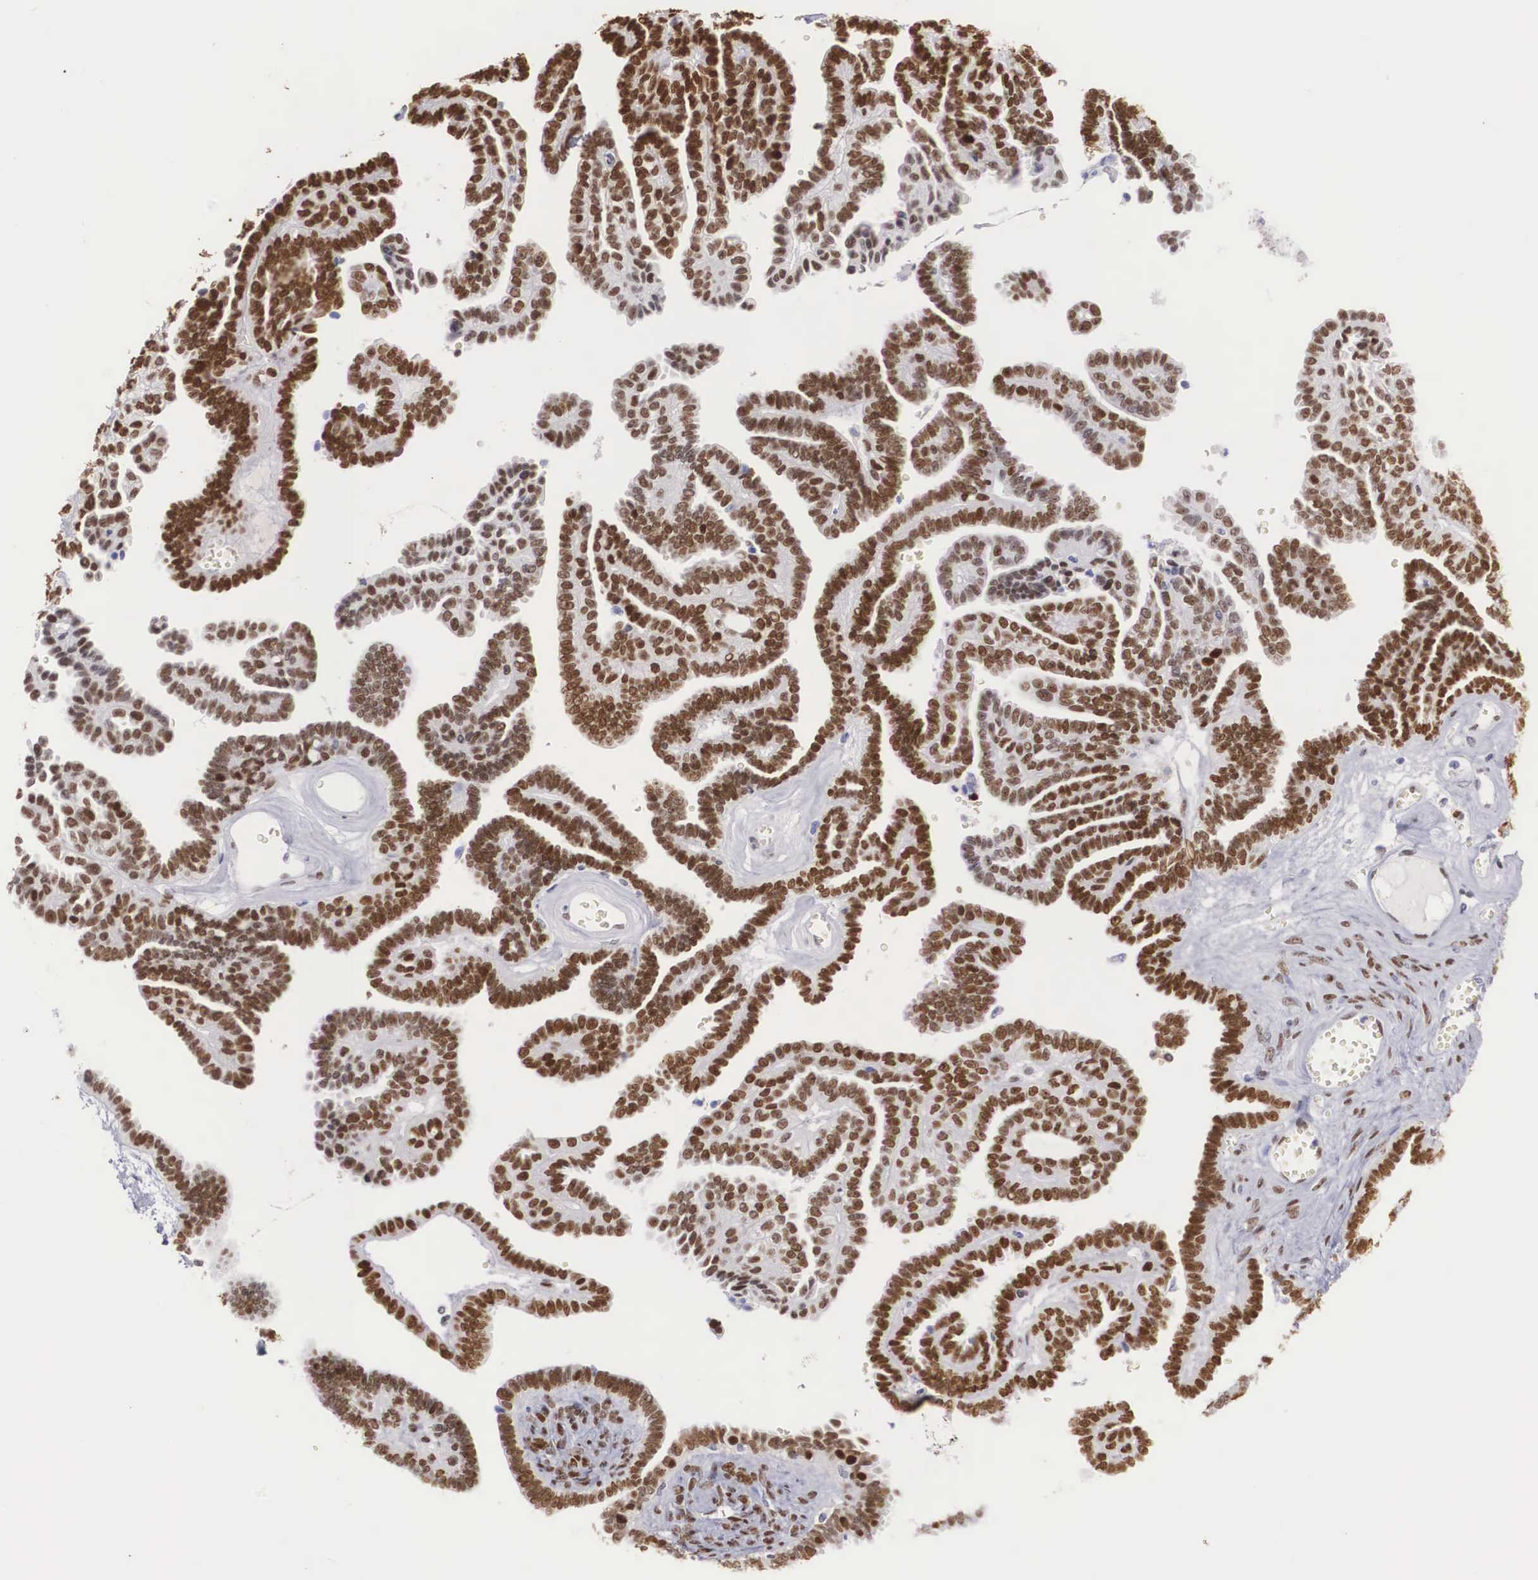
{"staining": {"intensity": "strong", "quantity": ">75%", "location": "nuclear"}, "tissue": "ovarian cancer", "cell_type": "Tumor cells", "image_type": "cancer", "snomed": [{"axis": "morphology", "description": "Cystadenocarcinoma, serous, NOS"}, {"axis": "topography", "description": "Ovary"}], "caption": "A brown stain labels strong nuclear staining of a protein in serous cystadenocarcinoma (ovarian) tumor cells.", "gene": "HMGN5", "patient": {"sex": "female", "age": 71}}